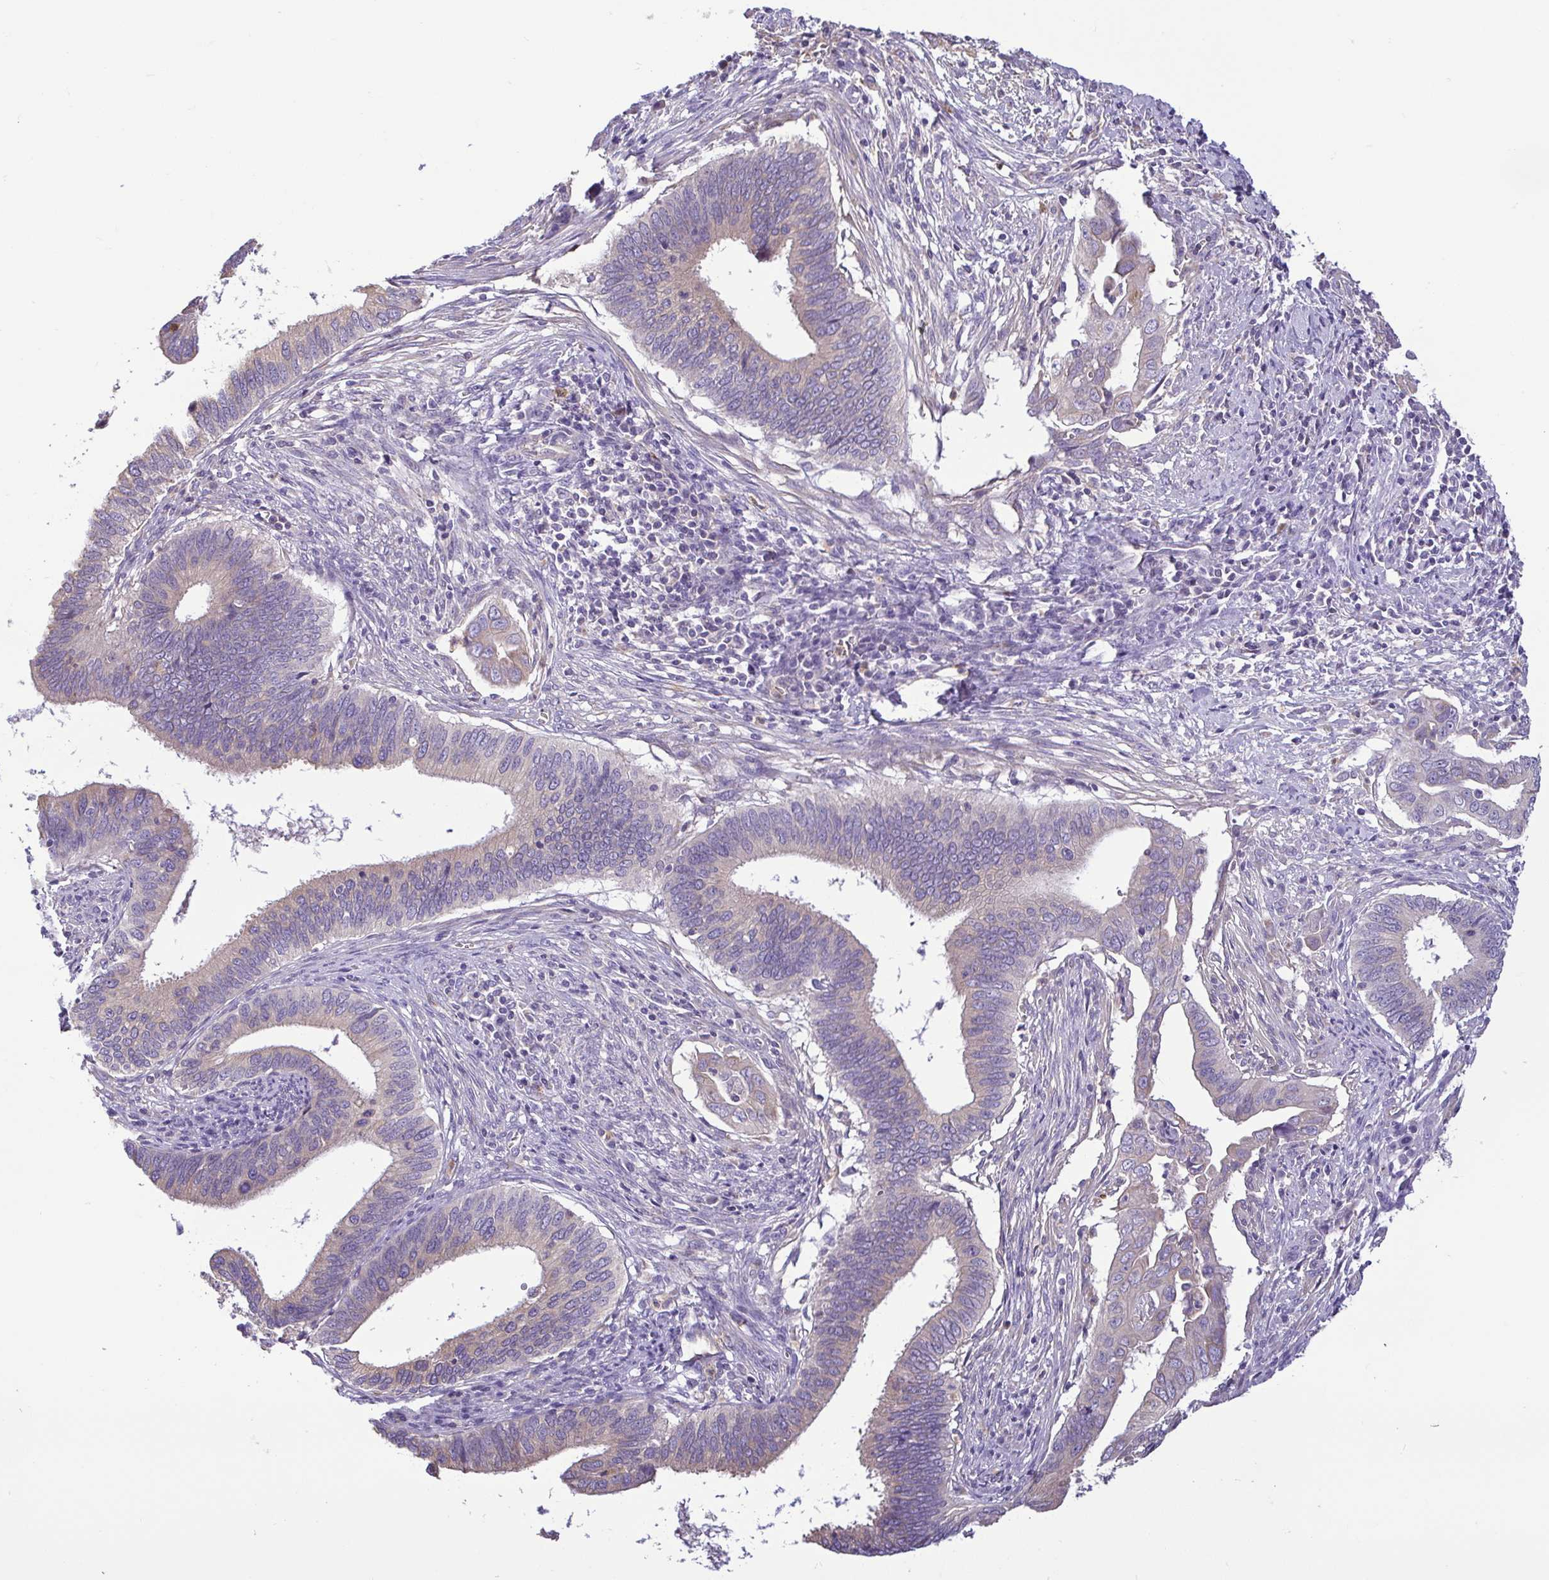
{"staining": {"intensity": "weak", "quantity": "<25%", "location": "cytoplasmic/membranous"}, "tissue": "cervical cancer", "cell_type": "Tumor cells", "image_type": "cancer", "snomed": [{"axis": "morphology", "description": "Adenocarcinoma, NOS"}, {"axis": "topography", "description": "Cervix"}], "caption": "Immunohistochemistry image of human adenocarcinoma (cervical) stained for a protein (brown), which exhibits no positivity in tumor cells.", "gene": "MYL10", "patient": {"sex": "female", "age": 42}}